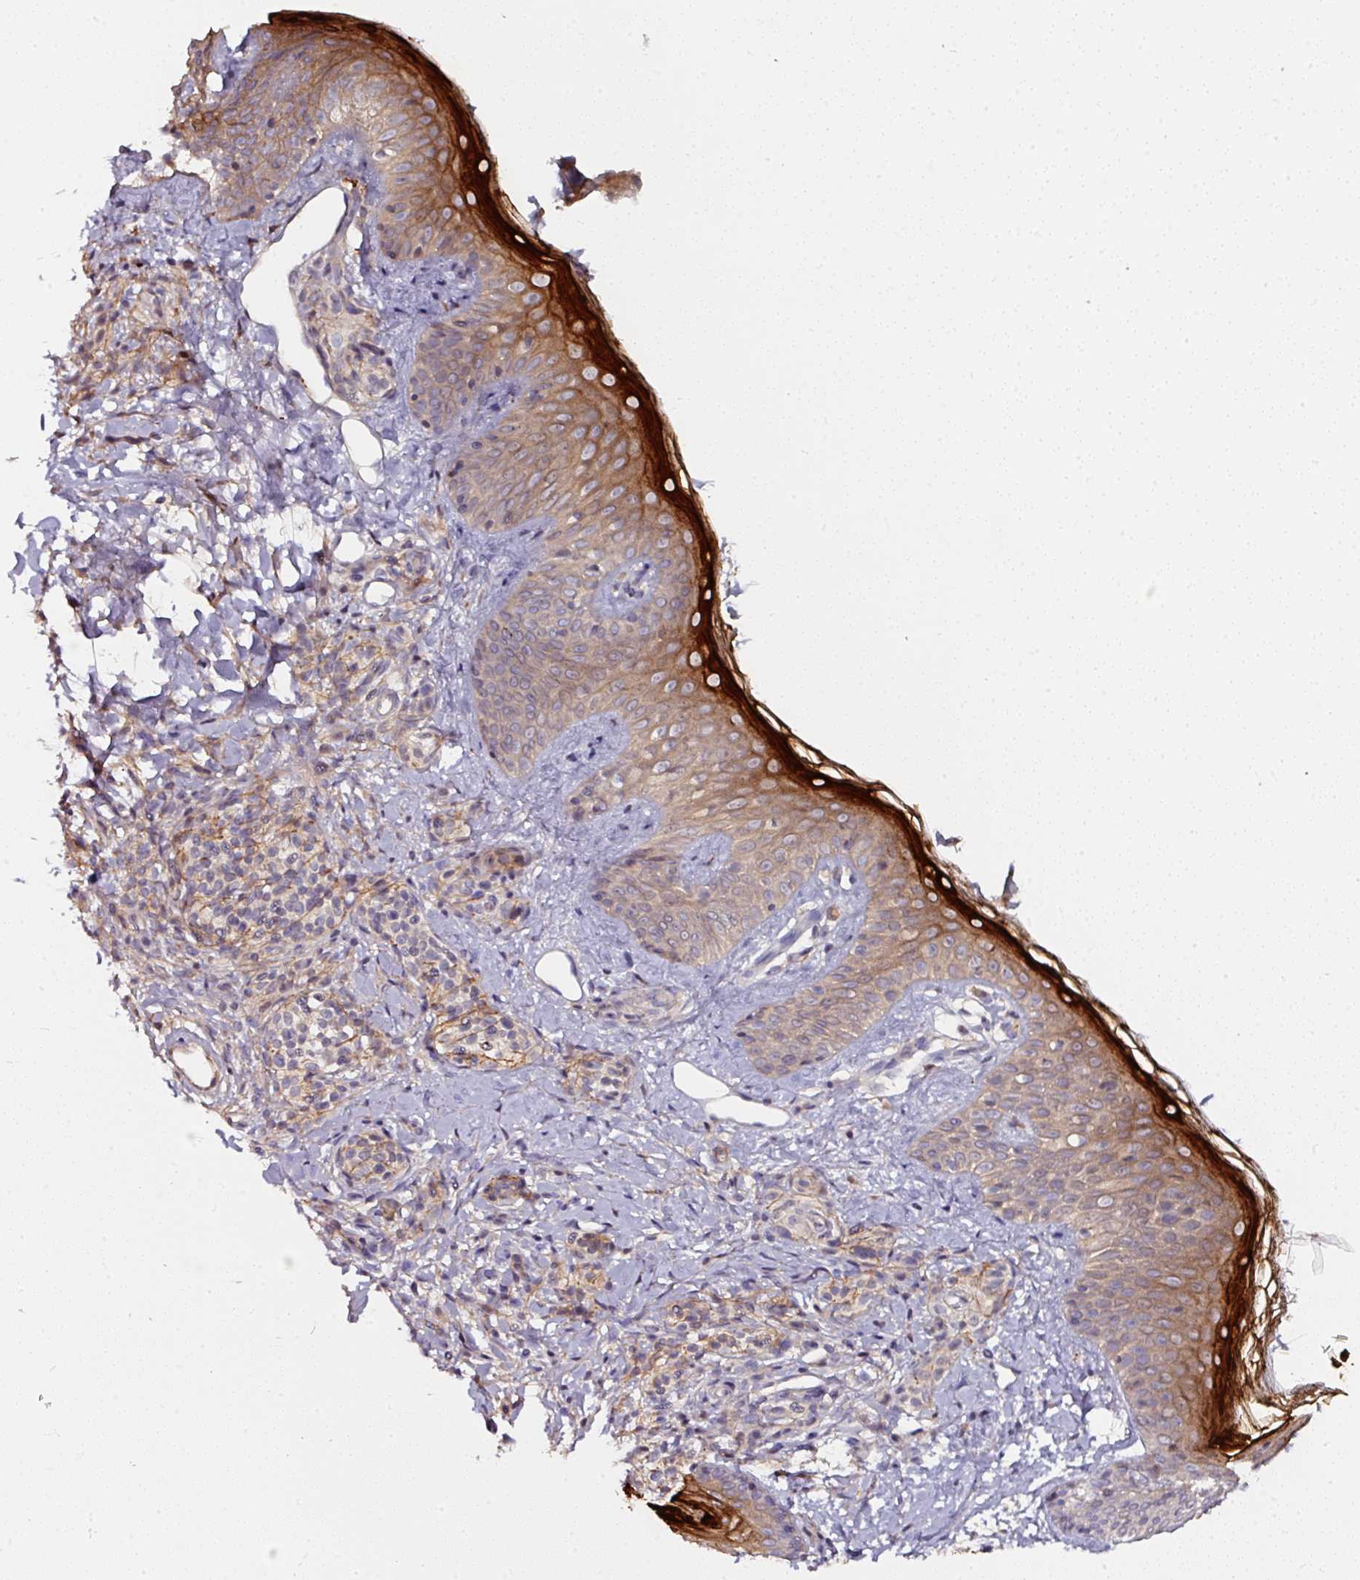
{"staining": {"intensity": "weak", "quantity": ">75%", "location": "cytoplasmic/membranous"}, "tissue": "skin", "cell_type": "Fibroblasts", "image_type": "normal", "snomed": [{"axis": "morphology", "description": "Normal tissue, NOS"}, {"axis": "topography", "description": "Skin"}], "caption": "Weak cytoplasmic/membranous positivity for a protein is present in about >75% of fibroblasts of unremarkable skin using immunohistochemistry.", "gene": "CTDSP2", "patient": {"sex": "male", "age": 16}}